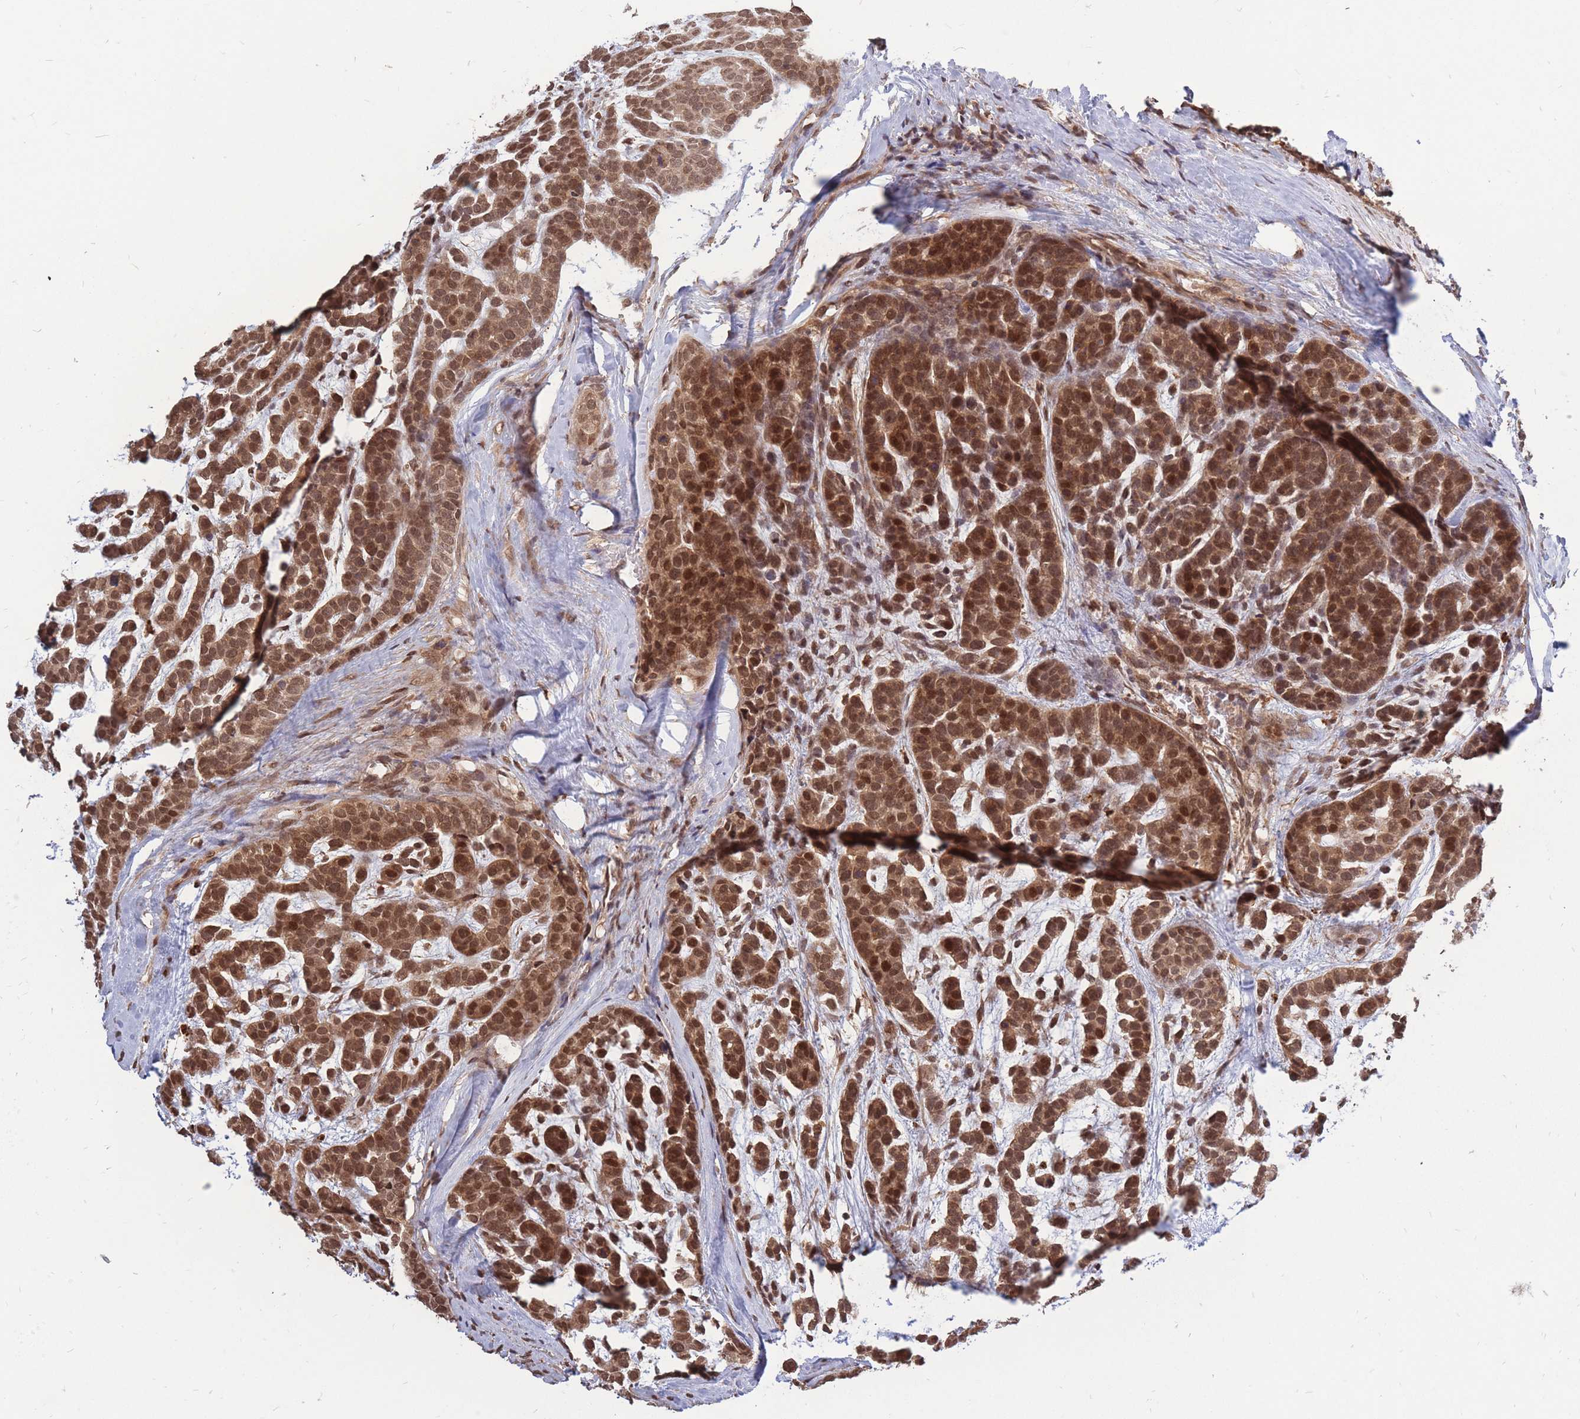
{"staining": {"intensity": "strong", "quantity": ">75%", "location": "cytoplasmic/membranous,nuclear"}, "tissue": "head and neck cancer", "cell_type": "Tumor cells", "image_type": "cancer", "snomed": [{"axis": "morphology", "description": "Adenocarcinoma, NOS"}, {"axis": "morphology", "description": "Adenoma, NOS"}, {"axis": "topography", "description": "Head-Neck"}], "caption": "A photomicrograph of head and neck cancer stained for a protein shows strong cytoplasmic/membranous and nuclear brown staining in tumor cells. (IHC, brightfield microscopy, high magnification).", "gene": "SRA1", "patient": {"sex": "female", "age": 55}}